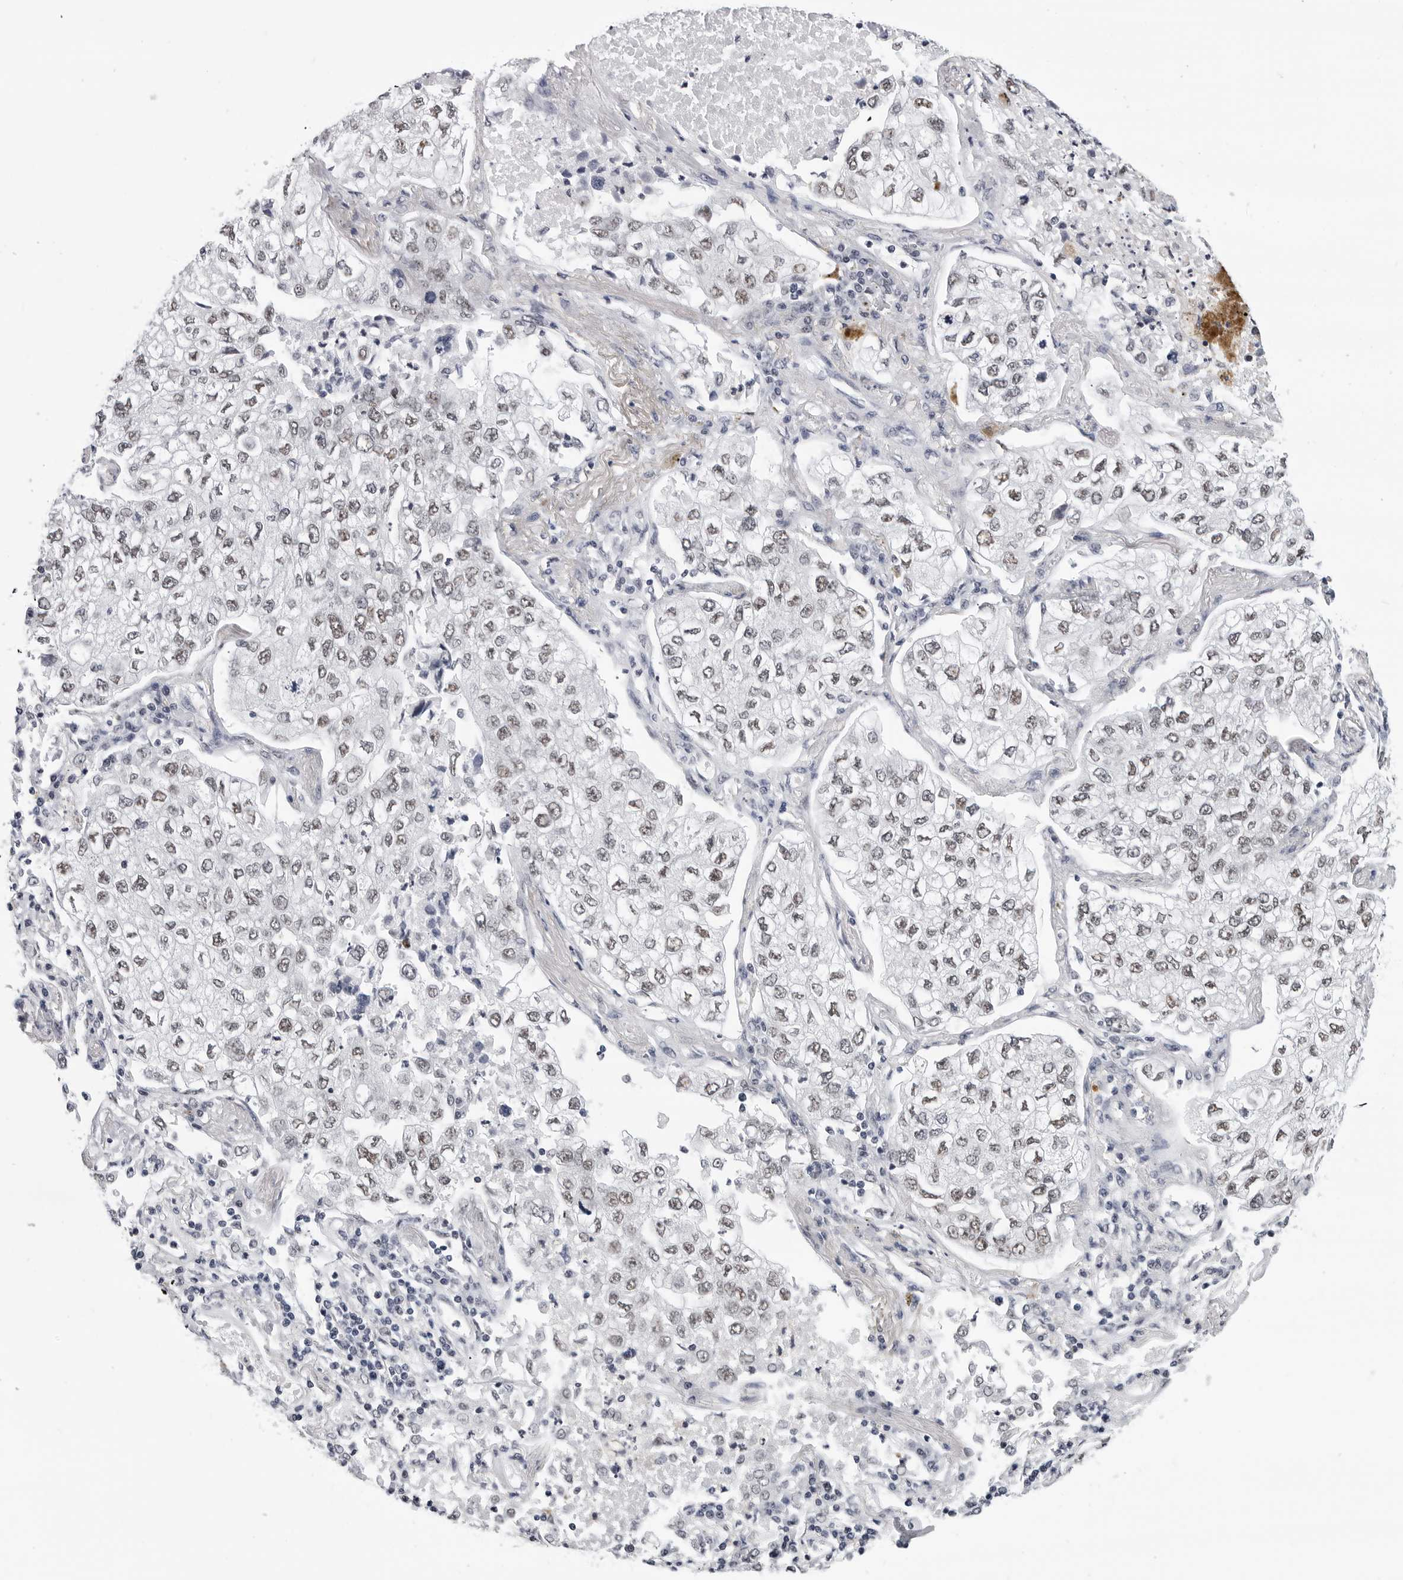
{"staining": {"intensity": "weak", "quantity": ">75%", "location": "nuclear"}, "tissue": "lung cancer", "cell_type": "Tumor cells", "image_type": "cancer", "snomed": [{"axis": "morphology", "description": "Adenocarcinoma, NOS"}, {"axis": "topography", "description": "Lung"}], "caption": "Immunohistochemistry (IHC) histopathology image of neoplastic tissue: lung cancer (adenocarcinoma) stained using IHC reveals low levels of weak protein expression localized specifically in the nuclear of tumor cells, appearing as a nuclear brown color.", "gene": "SF3B4", "patient": {"sex": "male", "age": 63}}